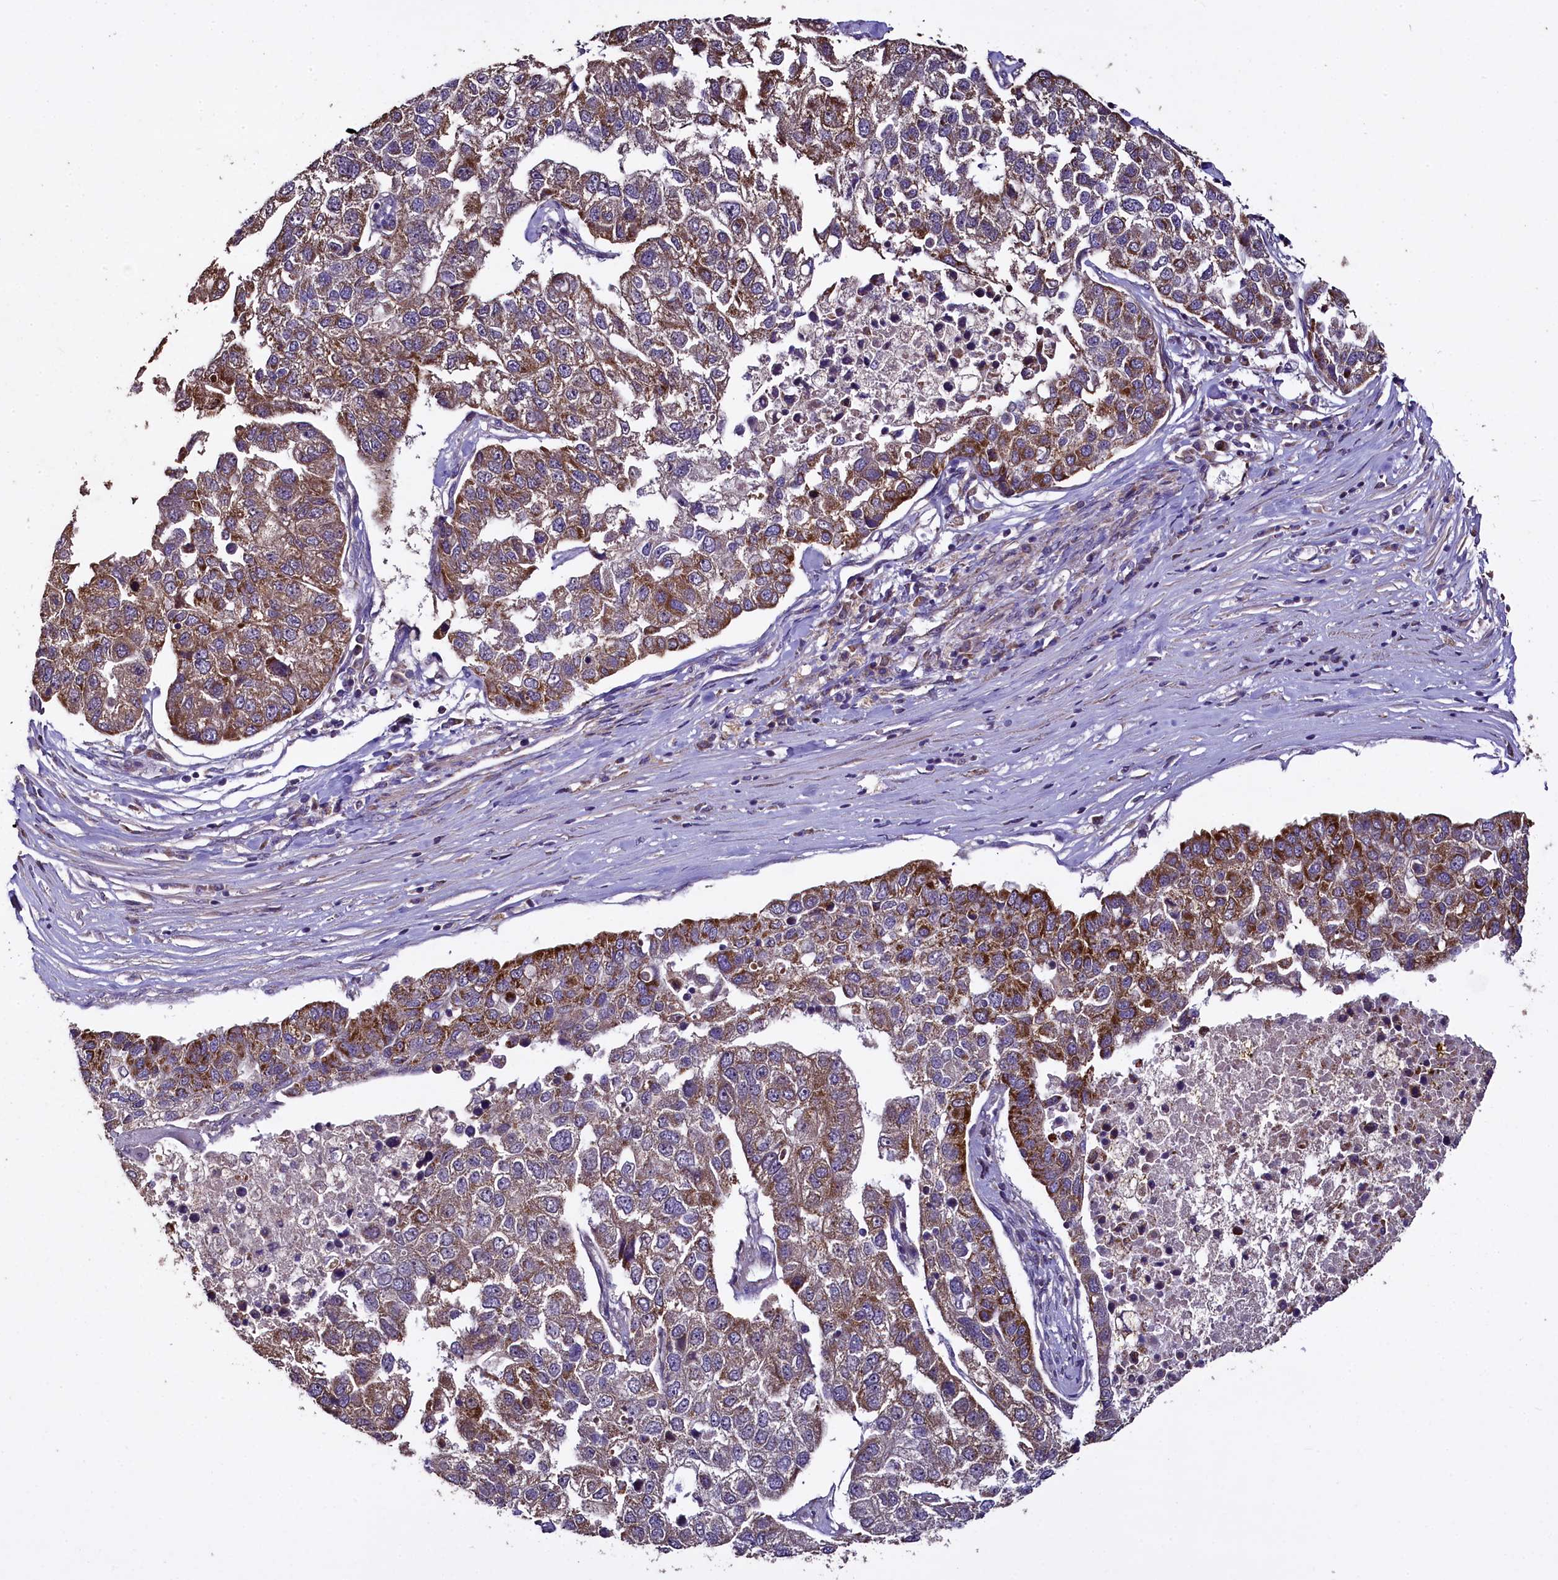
{"staining": {"intensity": "moderate", "quantity": ">75%", "location": "cytoplasmic/membranous"}, "tissue": "pancreatic cancer", "cell_type": "Tumor cells", "image_type": "cancer", "snomed": [{"axis": "morphology", "description": "Adenocarcinoma, NOS"}, {"axis": "topography", "description": "Pancreas"}], "caption": "This photomicrograph reveals pancreatic cancer (adenocarcinoma) stained with immunohistochemistry to label a protein in brown. The cytoplasmic/membranous of tumor cells show moderate positivity for the protein. Nuclei are counter-stained blue.", "gene": "COQ9", "patient": {"sex": "female", "age": 61}}